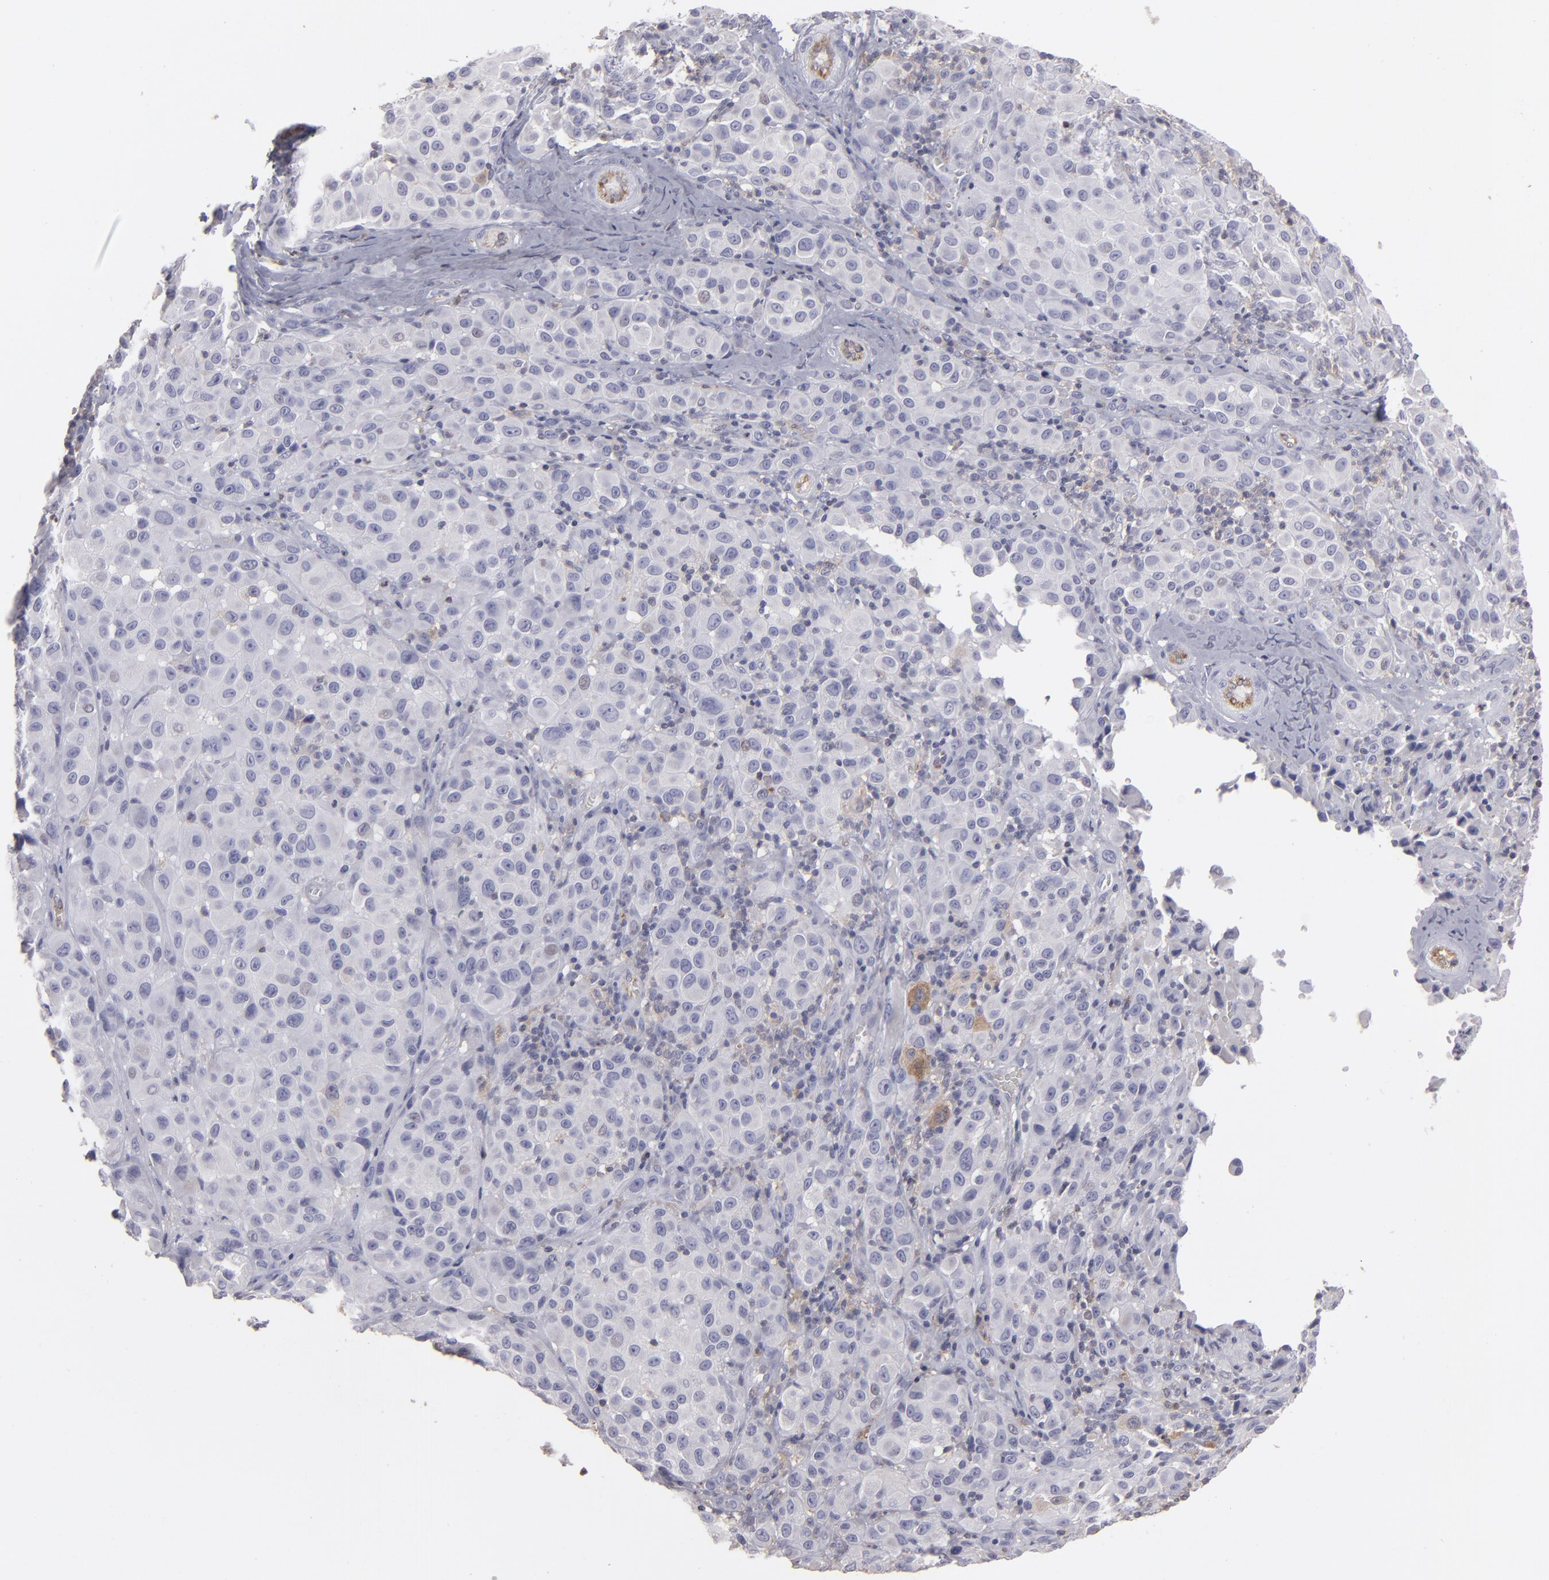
{"staining": {"intensity": "weak", "quantity": "<25%", "location": "cytoplasmic/membranous"}, "tissue": "melanoma", "cell_type": "Tumor cells", "image_type": "cancer", "snomed": [{"axis": "morphology", "description": "Malignant melanoma, NOS"}, {"axis": "topography", "description": "Skin"}], "caption": "Human malignant melanoma stained for a protein using immunohistochemistry (IHC) displays no staining in tumor cells.", "gene": "SEMA3G", "patient": {"sex": "female", "age": 21}}